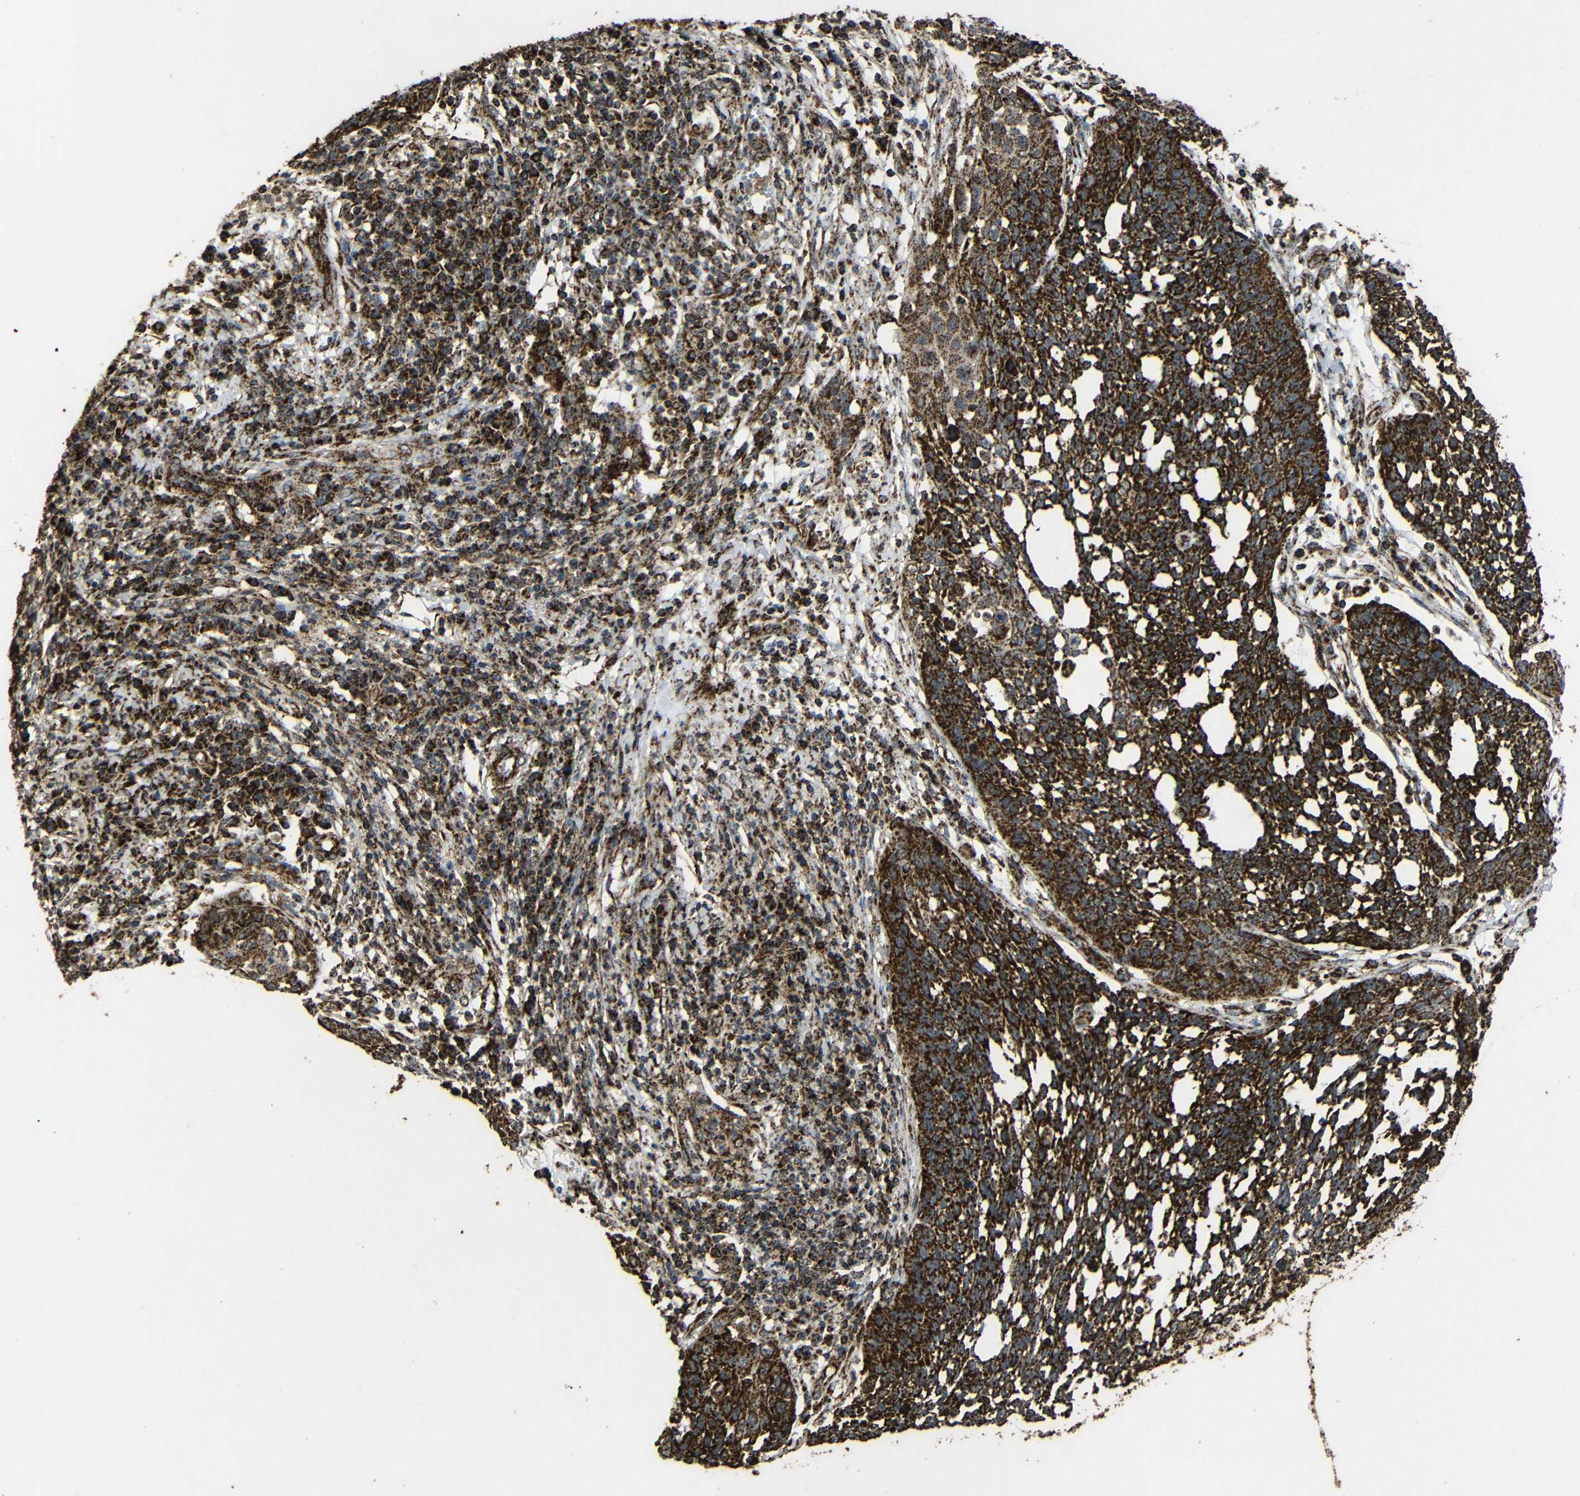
{"staining": {"intensity": "strong", "quantity": ">75%", "location": "cytoplasmic/membranous"}, "tissue": "cervical cancer", "cell_type": "Tumor cells", "image_type": "cancer", "snomed": [{"axis": "morphology", "description": "Squamous cell carcinoma, NOS"}, {"axis": "topography", "description": "Cervix"}], "caption": "A high amount of strong cytoplasmic/membranous staining is identified in about >75% of tumor cells in cervical cancer (squamous cell carcinoma) tissue.", "gene": "ATP5F1A", "patient": {"sex": "female", "age": 34}}